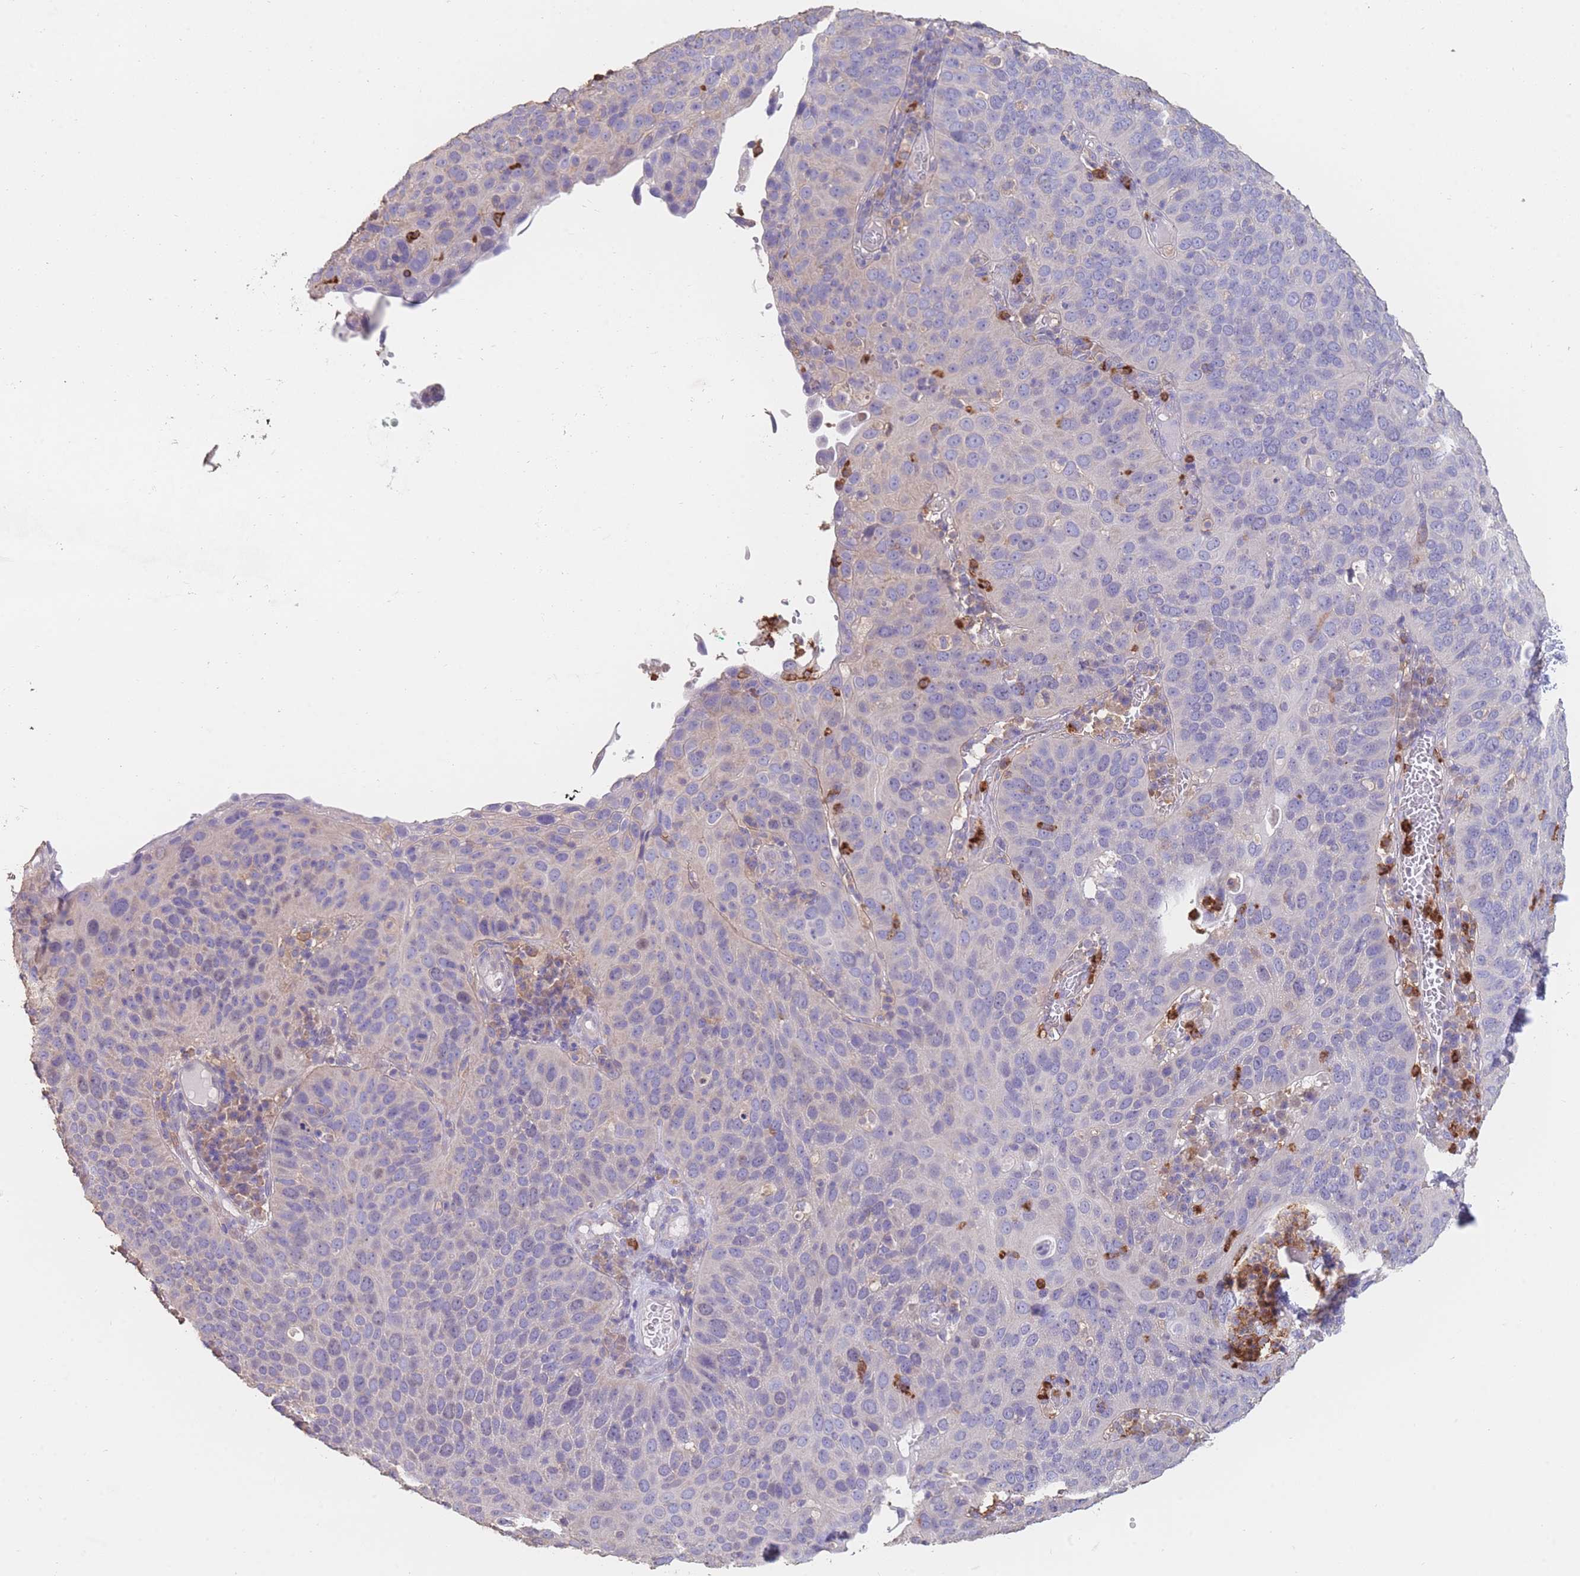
{"staining": {"intensity": "negative", "quantity": "none", "location": "none"}, "tissue": "cervical cancer", "cell_type": "Tumor cells", "image_type": "cancer", "snomed": [{"axis": "morphology", "description": "Squamous cell carcinoma, NOS"}, {"axis": "topography", "description": "Cervix"}], "caption": "High magnification brightfield microscopy of squamous cell carcinoma (cervical) stained with DAB (brown) and counterstained with hematoxylin (blue): tumor cells show no significant staining. The staining is performed using DAB (3,3'-diaminobenzidine) brown chromogen with nuclei counter-stained in using hematoxylin.", "gene": "CLEC12A", "patient": {"sex": "female", "age": 36}}